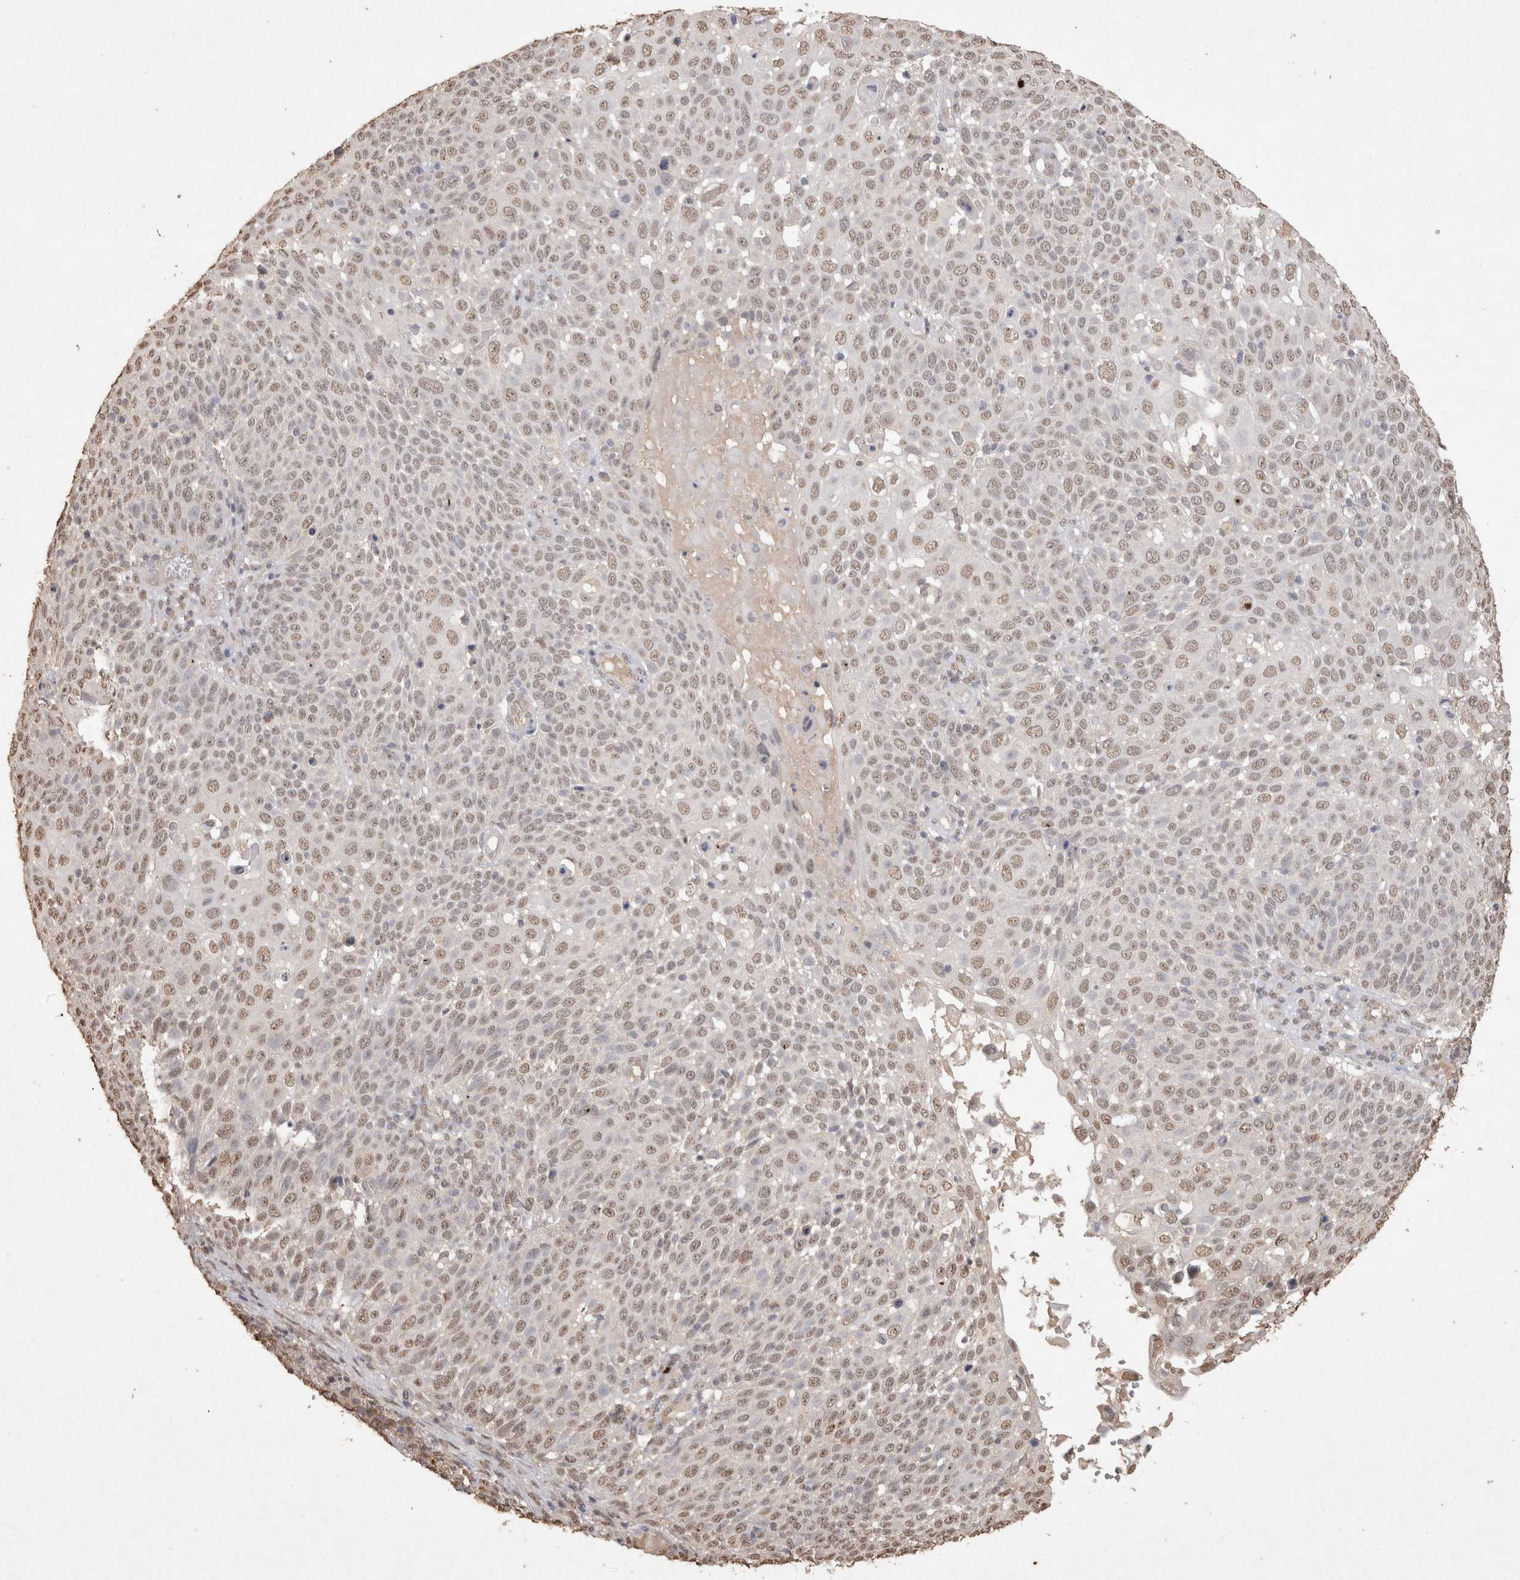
{"staining": {"intensity": "weak", "quantity": ">75%", "location": "nuclear"}, "tissue": "cervical cancer", "cell_type": "Tumor cells", "image_type": "cancer", "snomed": [{"axis": "morphology", "description": "Squamous cell carcinoma, NOS"}, {"axis": "topography", "description": "Cervix"}], "caption": "Cervical cancer (squamous cell carcinoma) stained for a protein (brown) displays weak nuclear positive expression in about >75% of tumor cells.", "gene": "MLX", "patient": {"sex": "female", "age": 74}}